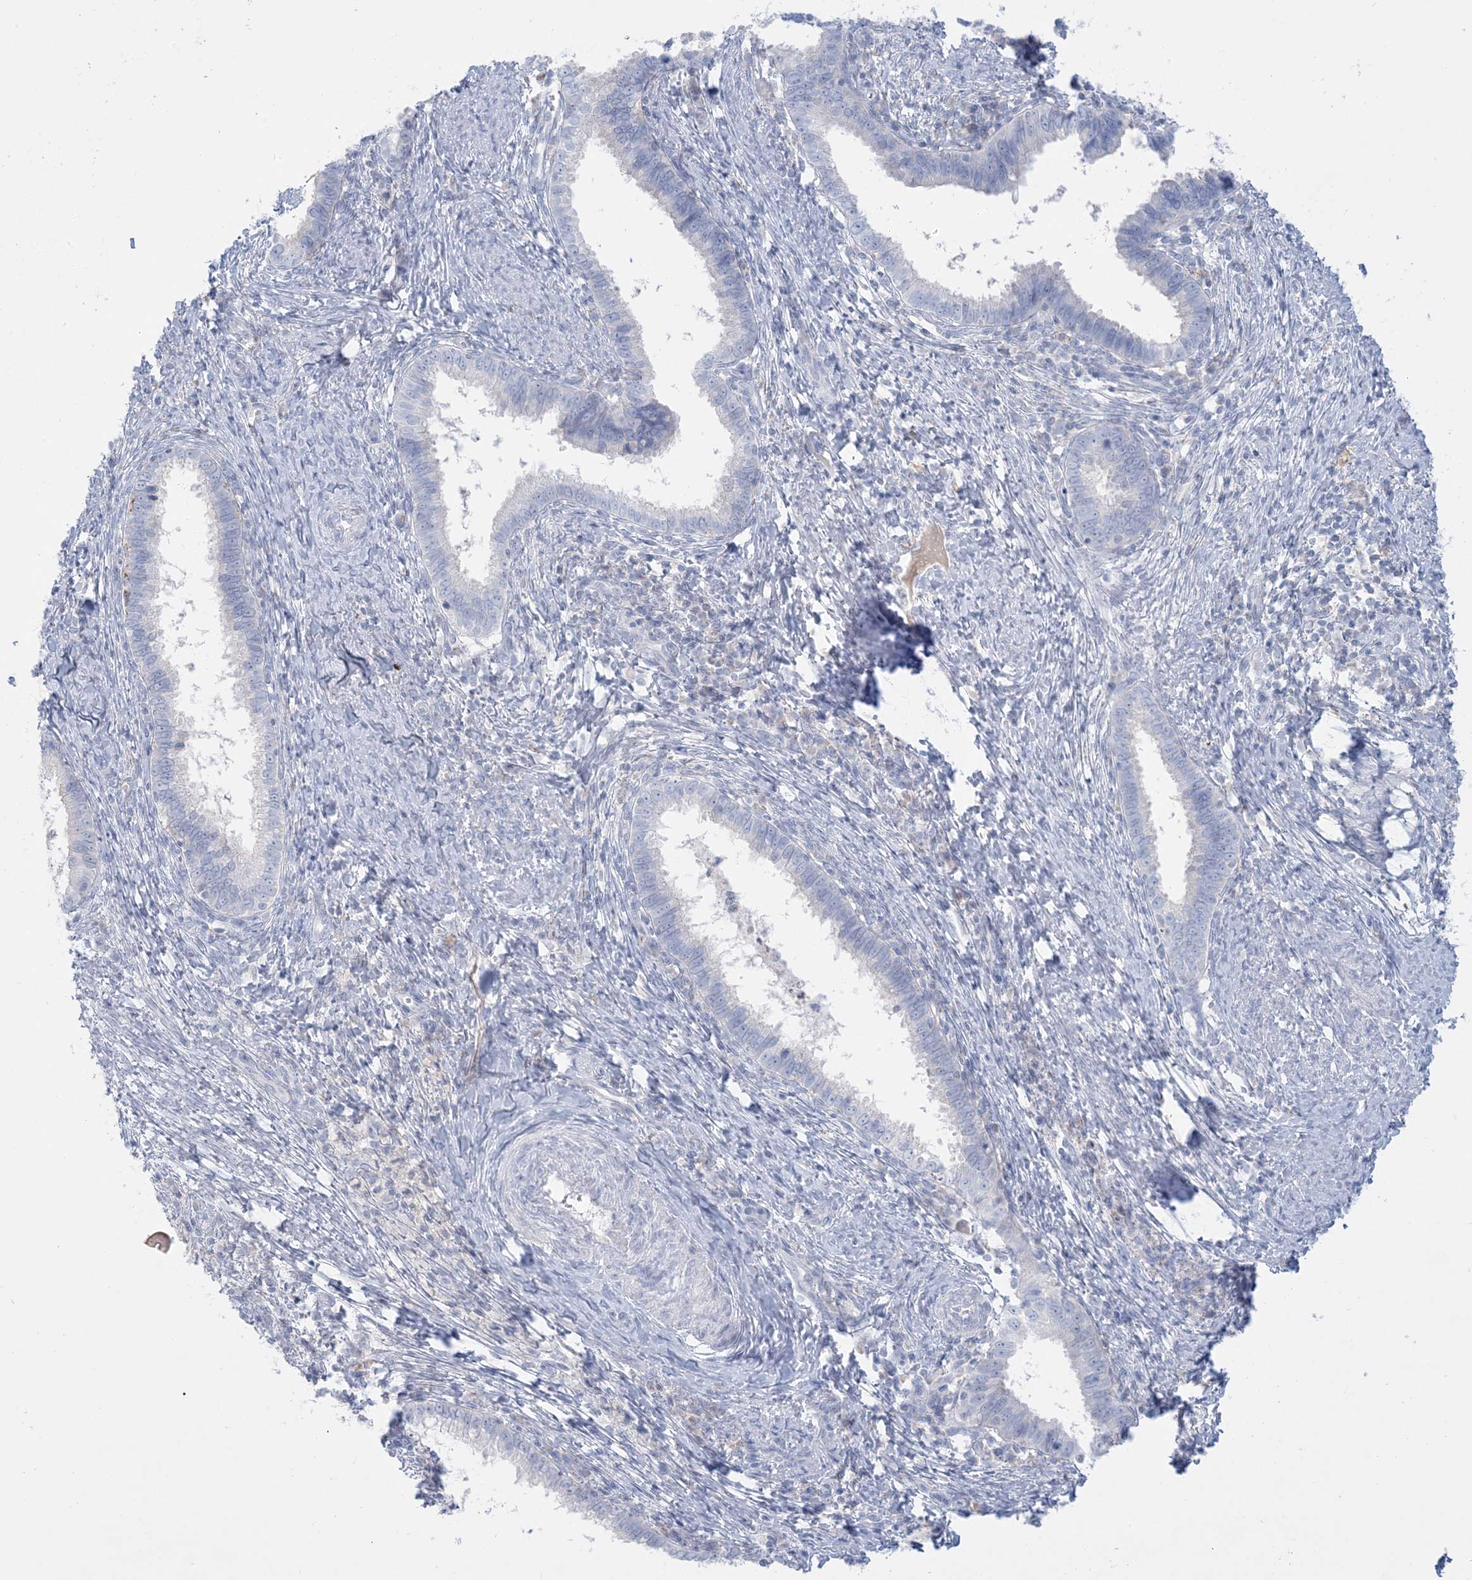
{"staining": {"intensity": "negative", "quantity": "none", "location": "none"}, "tissue": "cervical cancer", "cell_type": "Tumor cells", "image_type": "cancer", "snomed": [{"axis": "morphology", "description": "Adenocarcinoma, NOS"}, {"axis": "topography", "description": "Cervix"}], "caption": "Immunohistochemical staining of human cervical cancer (adenocarcinoma) reveals no significant expression in tumor cells. (DAB (3,3'-diaminobenzidine) IHC, high magnification).", "gene": "KCTD6", "patient": {"sex": "female", "age": 36}}